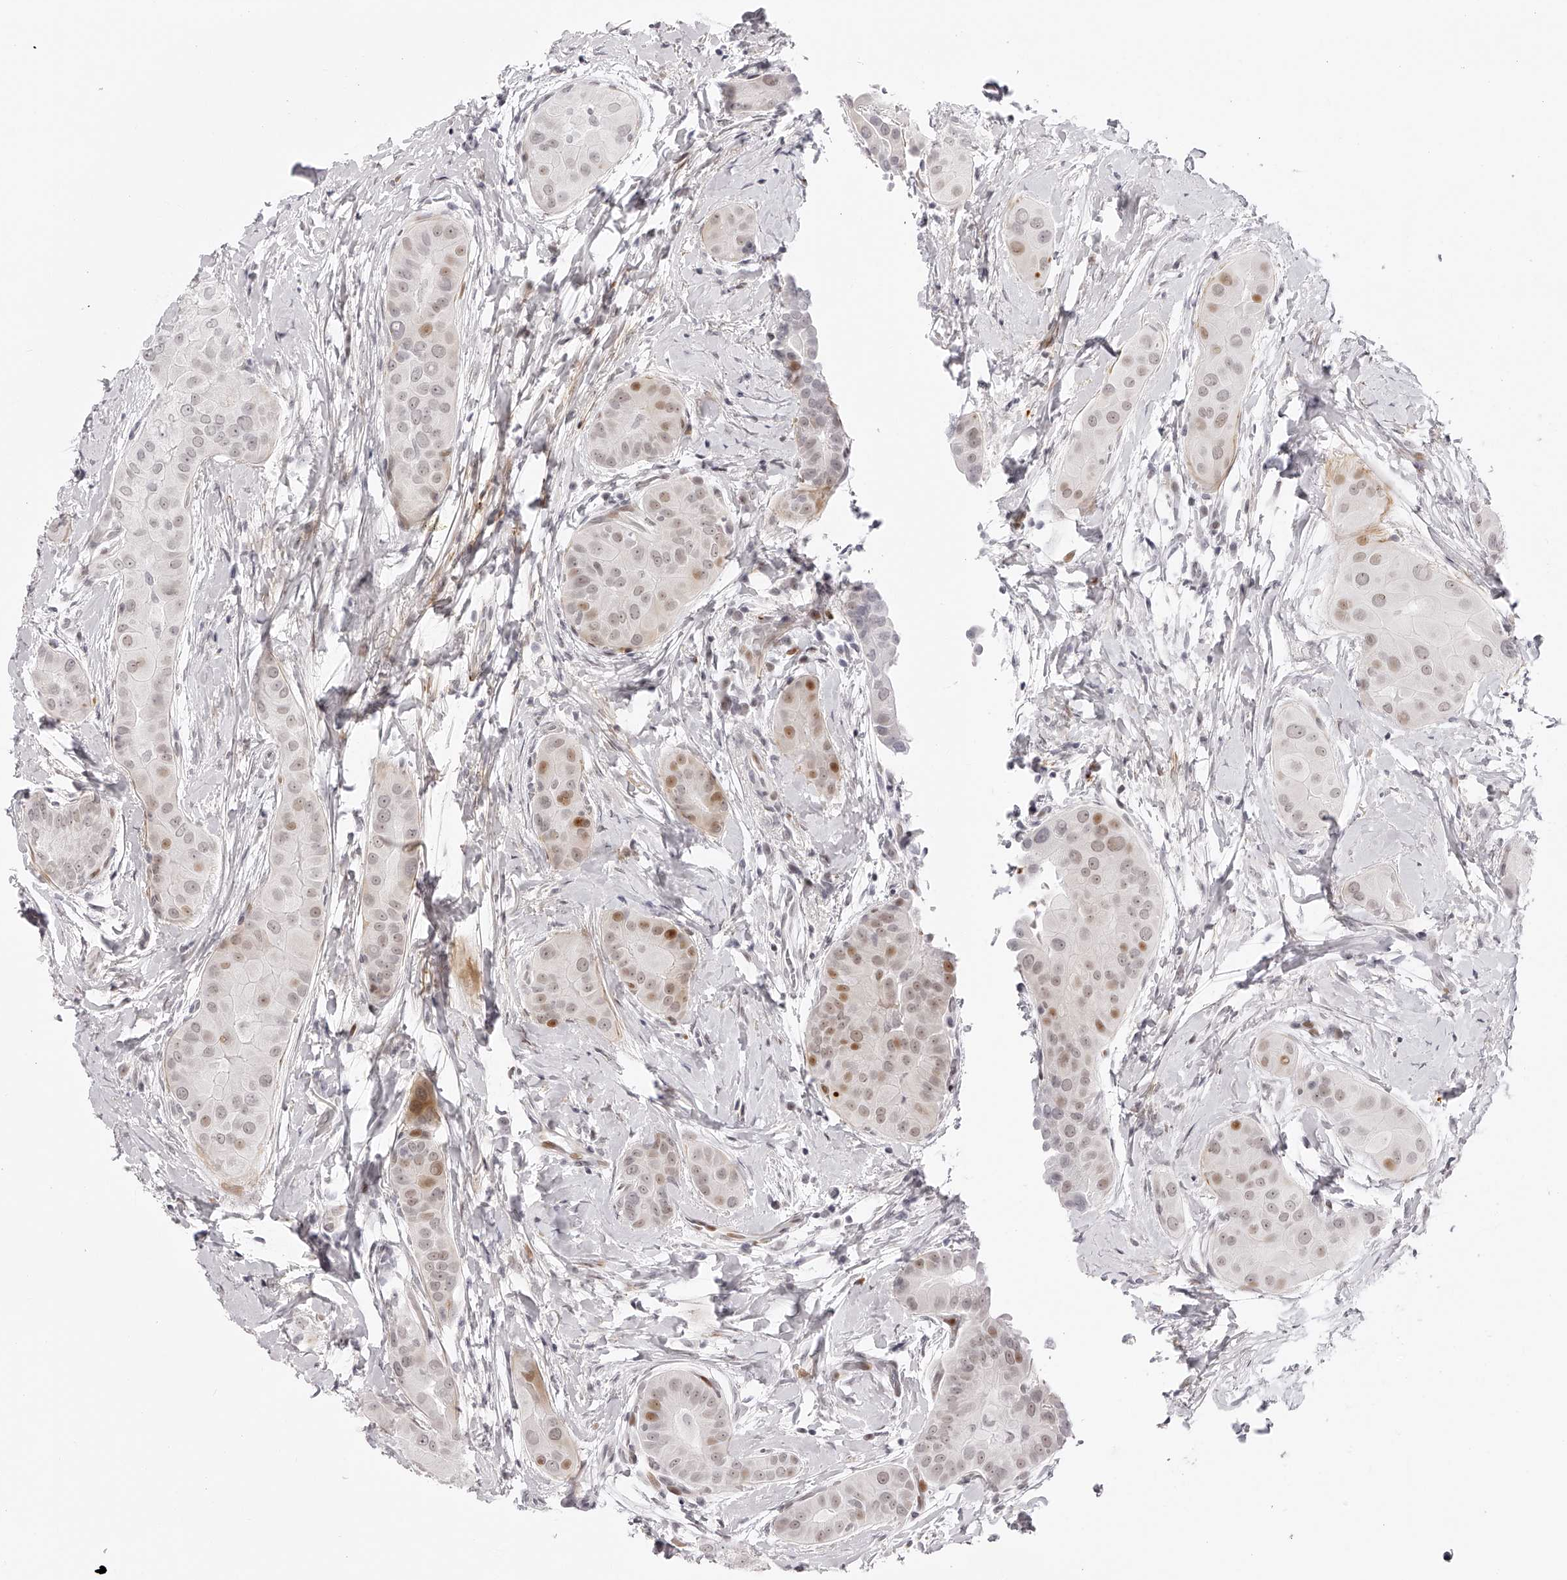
{"staining": {"intensity": "moderate", "quantity": "<25%", "location": "nuclear"}, "tissue": "thyroid cancer", "cell_type": "Tumor cells", "image_type": "cancer", "snomed": [{"axis": "morphology", "description": "Papillary adenocarcinoma, NOS"}, {"axis": "topography", "description": "Thyroid gland"}], "caption": "IHC image of thyroid cancer (papillary adenocarcinoma) stained for a protein (brown), which demonstrates low levels of moderate nuclear positivity in about <25% of tumor cells.", "gene": "PLEKHG1", "patient": {"sex": "male", "age": 33}}